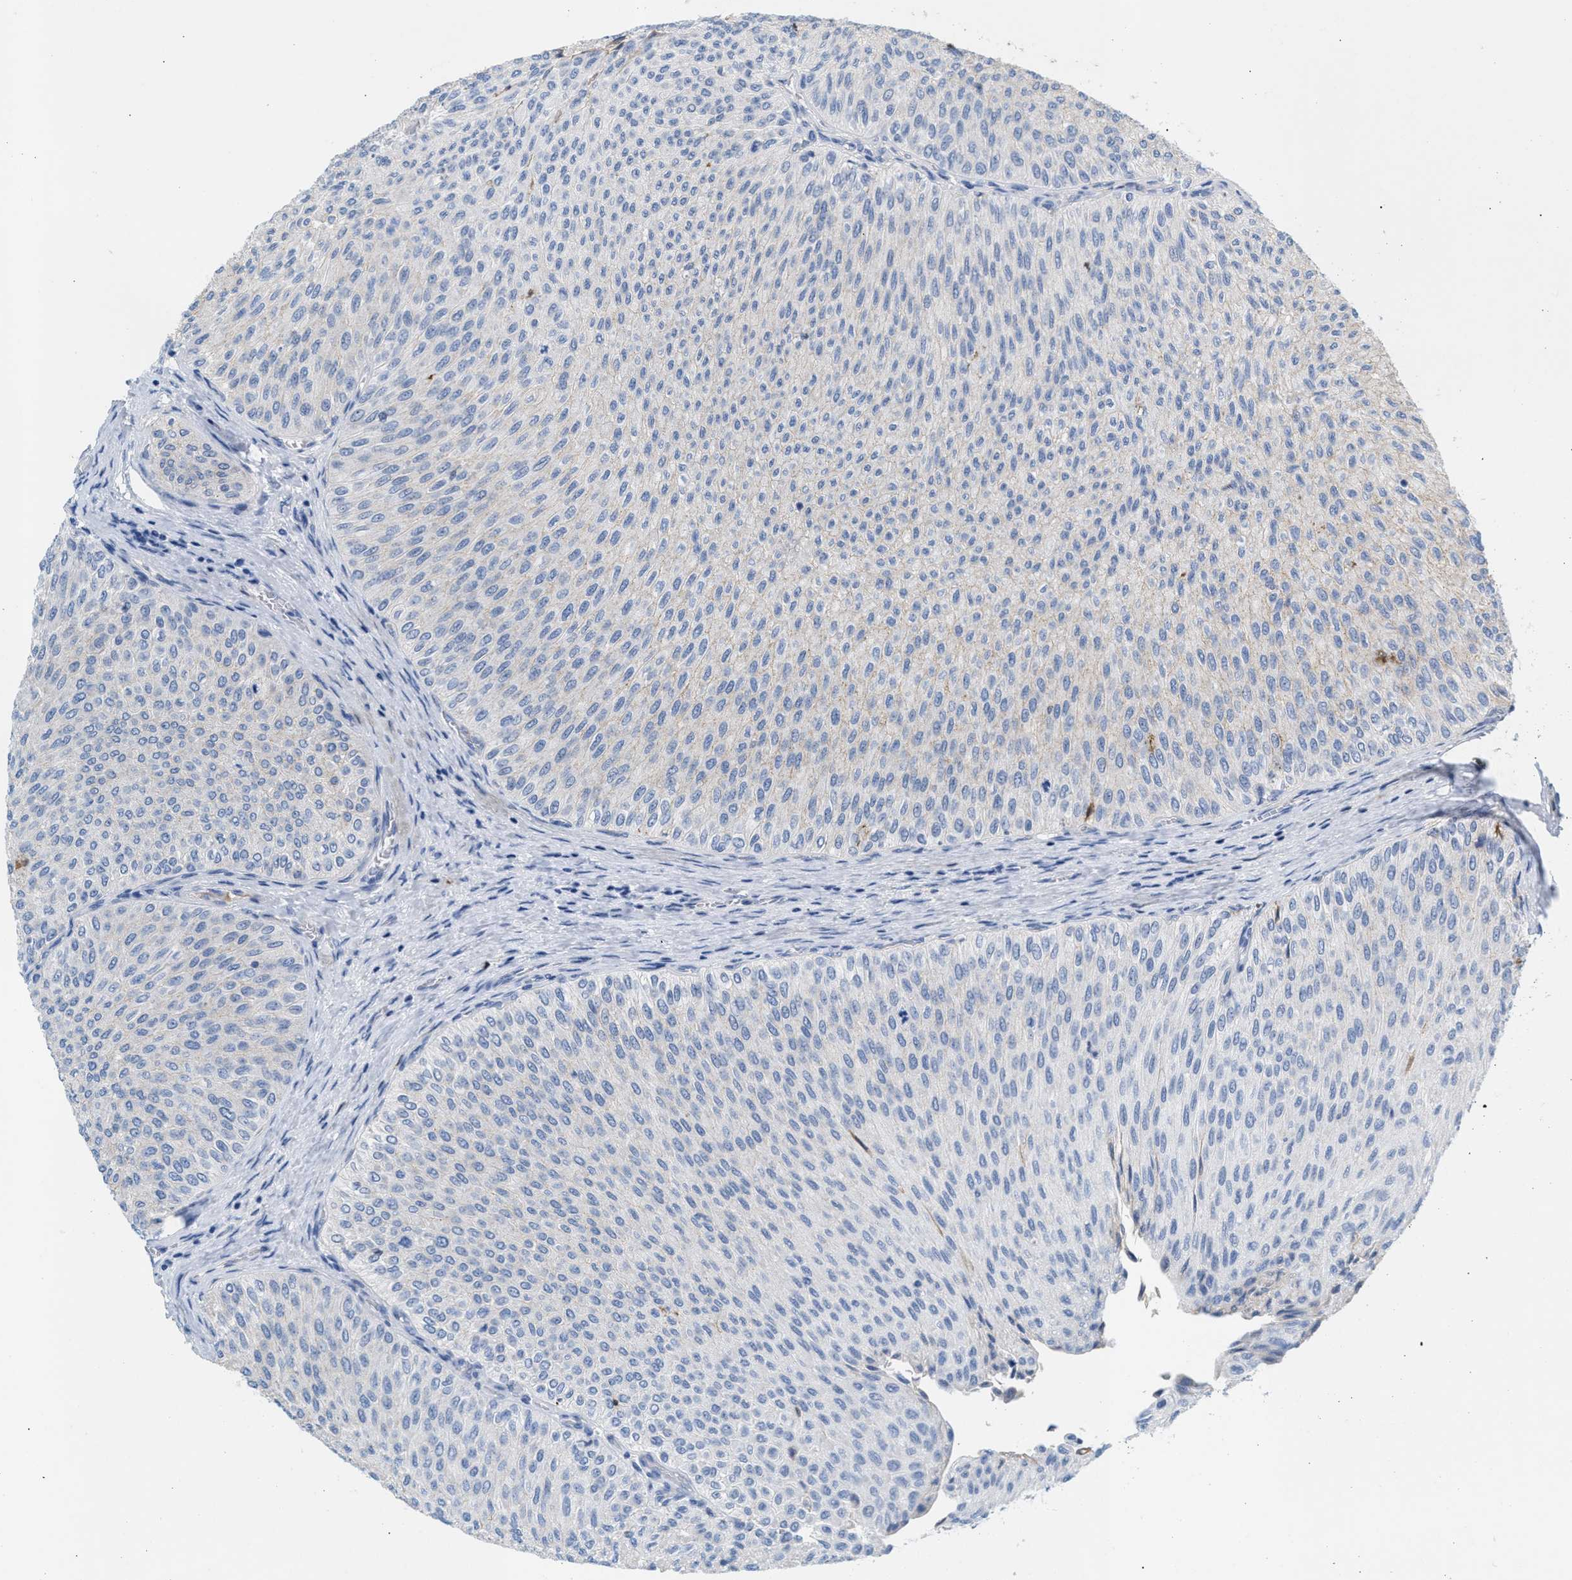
{"staining": {"intensity": "negative", "quantity": "none", "location": "none"}, "tissue": "urothelial cancer", "cell_type": "Tumor cells", "image_type": "cancer", "snomed": [{"axis": "morphology", "description": "Urothelial carcinoma, Low grade"}, {"axis": "topography", "description": "Urinary bladder"}], "caption": "Immunohistochemistry (IHC) photomicrograph of low-grade urothelial carcinoma stained for a protein (brown), which displays no expression in tumor cells. (DAB immunohistochemistry (IHC) visualized using brightfield microscopy, high magnification).", "gene": "APOH", "patient": {"sex": "male", "age": 78}}